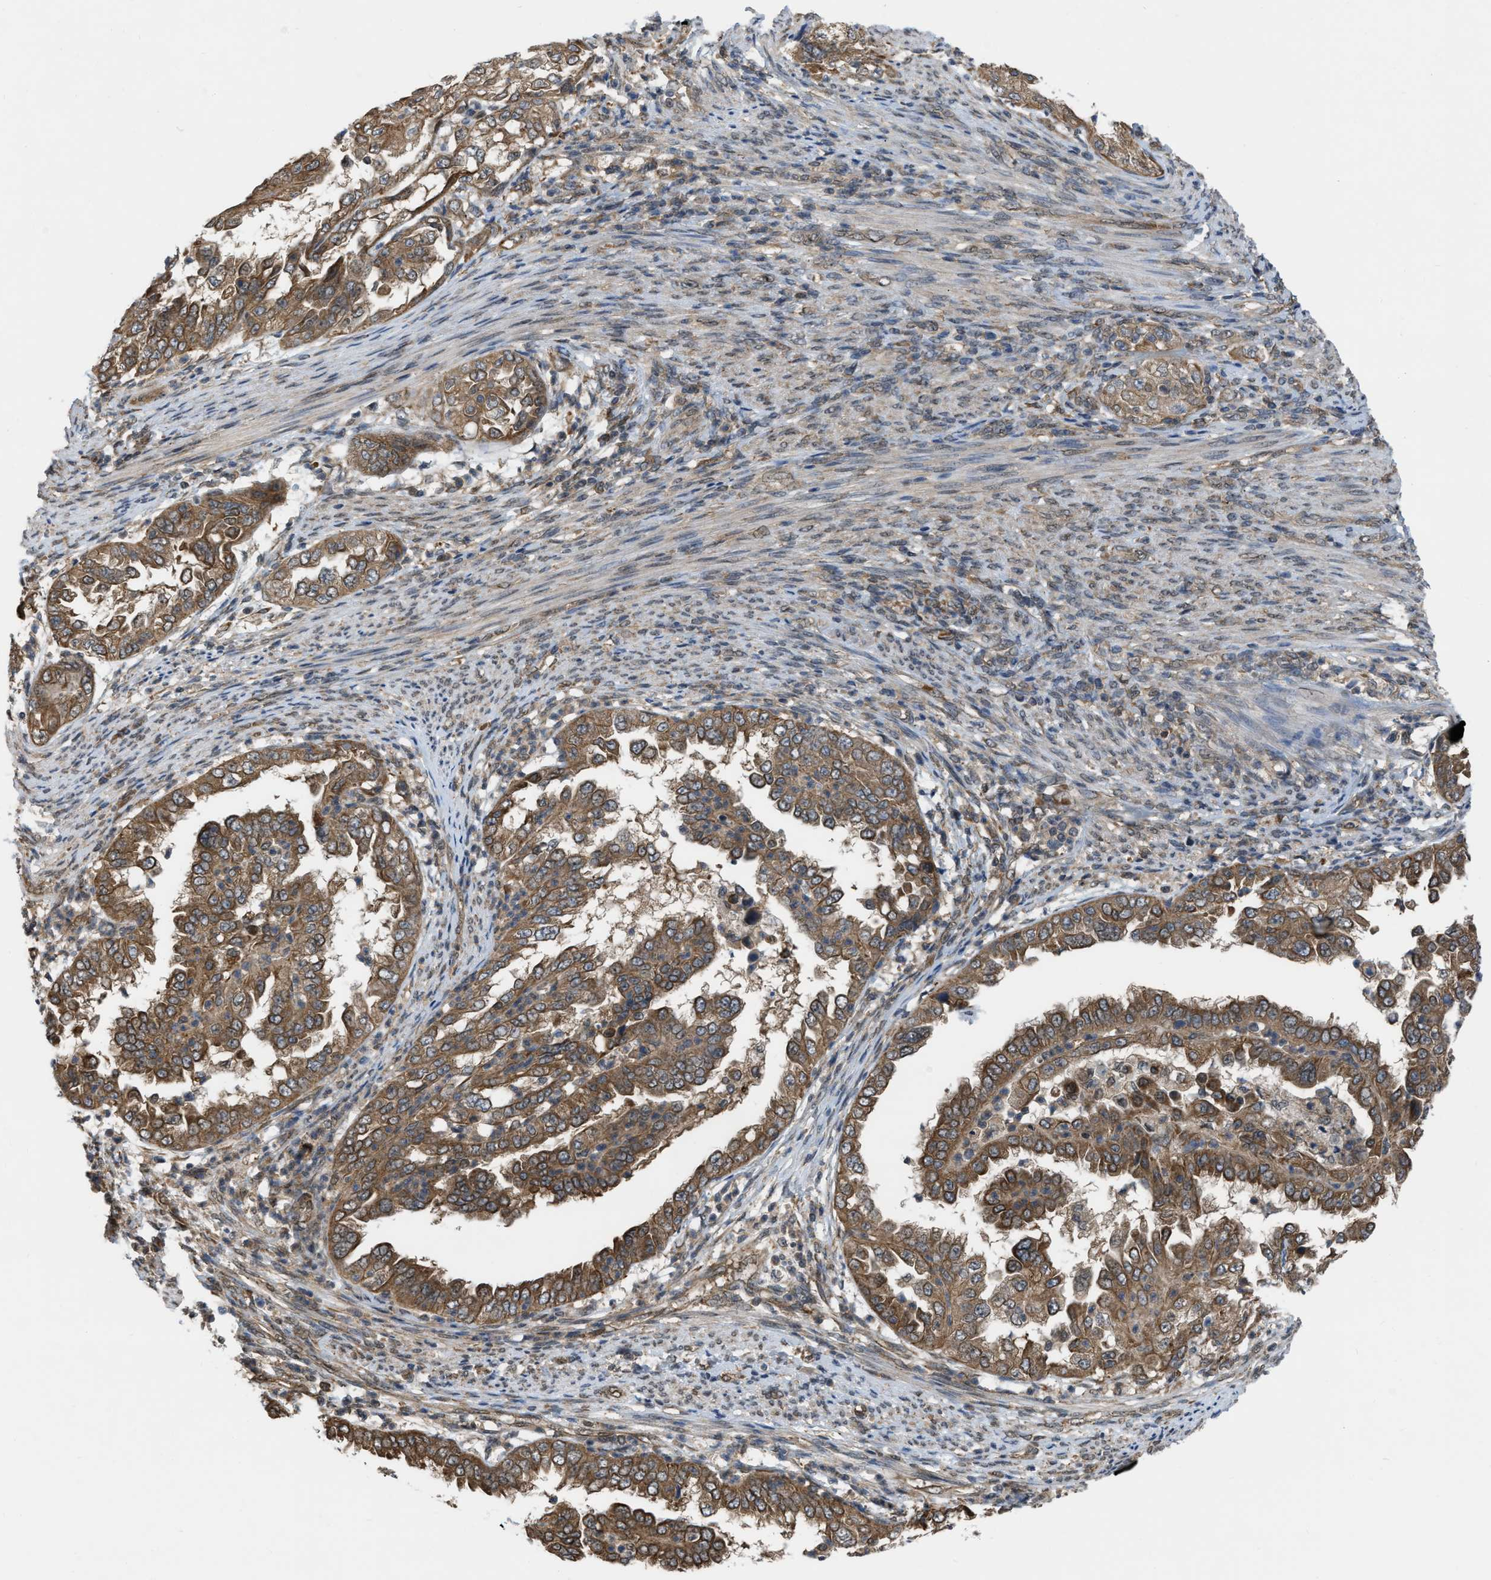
{"staining": {"intensity": "moderate", "quantity": ">75%", "location": "cytoplasmic/membranous"}, "tissue": "endometrial cancer", "cell_type": "Tumor cells", "image_type": "cancer", "snomed": [{"axis": "morphology", "description": "Adenocarcinoma, NOS"}, {"axis": "topography", "description": "Endometrium"}], "caption": "An image of human endometrial cancer stained for a protein shows moderate cytoplasmic/membranous brown staining in tumor cells.", "gene": "BCL7C", "patient": {"sex": "female", "age": 85}}